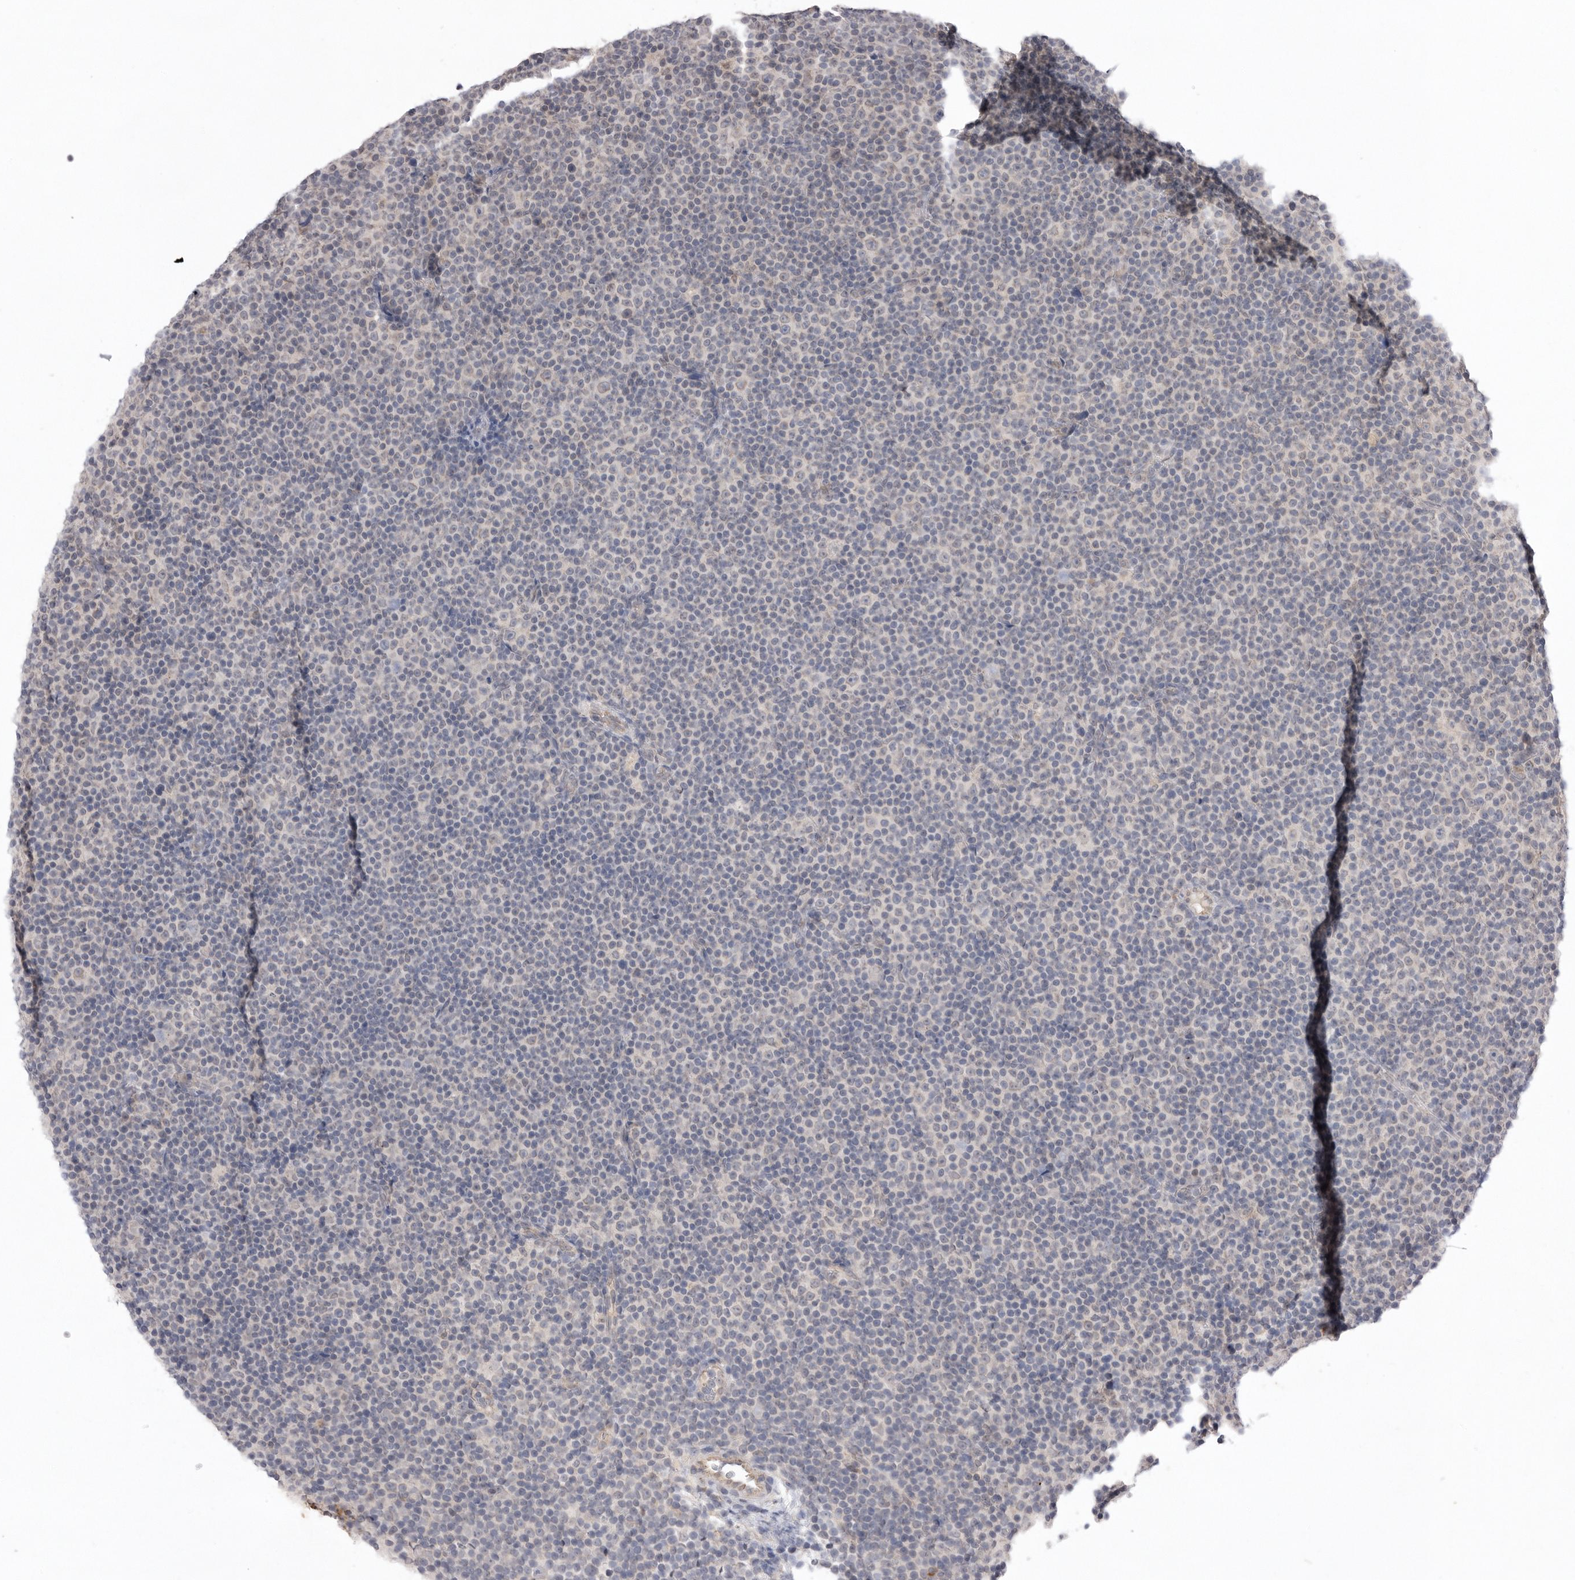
{"staining": {"intensity": "negative", "quantity": "none", "location": "none"}, "tissue": "lymphoma", "cell_type": "Tumor cells", "image_type": "cancer", "snomed": [{"axis": "morphology", "description": "Malignant lymphoma, non-Hodgkin's type, Low grade"}, {"axis": "topography", "description": "Lymph node"}], "caption": "Immunohistochemistry (IHC) histopathology image of neoplastic tissue: low-grade malignant lymphoma, non-Hodgkin's type stained with DAB displays no significant protein staining in tumor cells. The staining is performed using DAB brown chromogen with nuclei counter-stained in using hematoxylin.", "gene": "TLR3", "patient": {"sex": "female", "age": 67}}